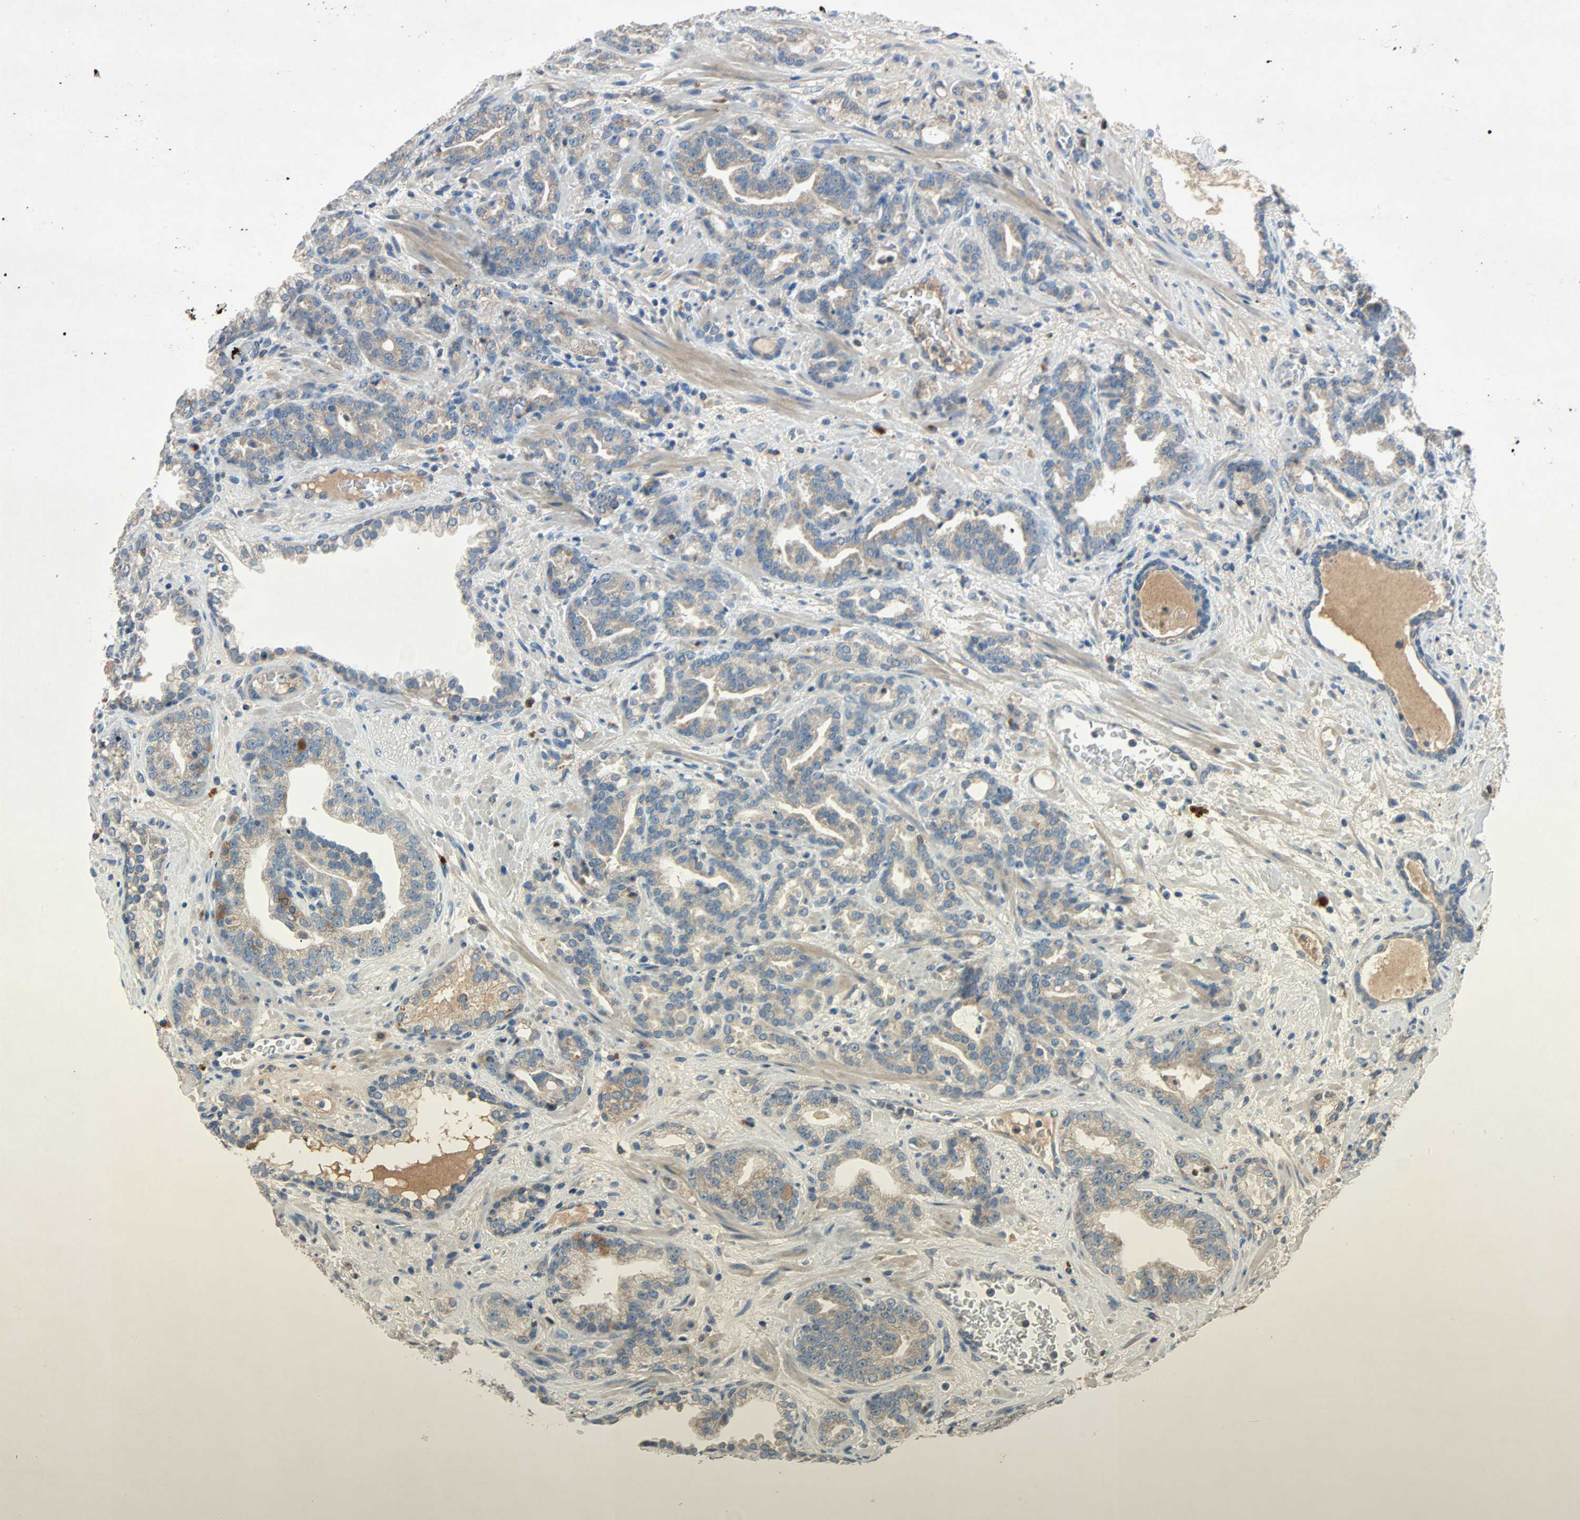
{"staining": {"intensity": "weak", "quantity": ">75%", "location": "cytoplasmic/membranous"}, "tissue": "prostate cancer", "cell_type": "Tumor cells", "image_type": "cancer", "snomed": [{"axis": "morphology", "description": "Adenocarcinoma, Low grade"}, {"axis": "topography", "description": "Prostate"}], "caption": "High-magnification brightfield microscopy of prostate cancer (low-grade adenocarcinoma) stained with DAB (brown) and counterstained with hematoxylin (blue). tumor cells exhibit weak cytoplasmic/membranous staining is appreciated in approximately>75% of cells.", "gene": "XYLT1", "patient": {"sex": "male", "age": 63}}